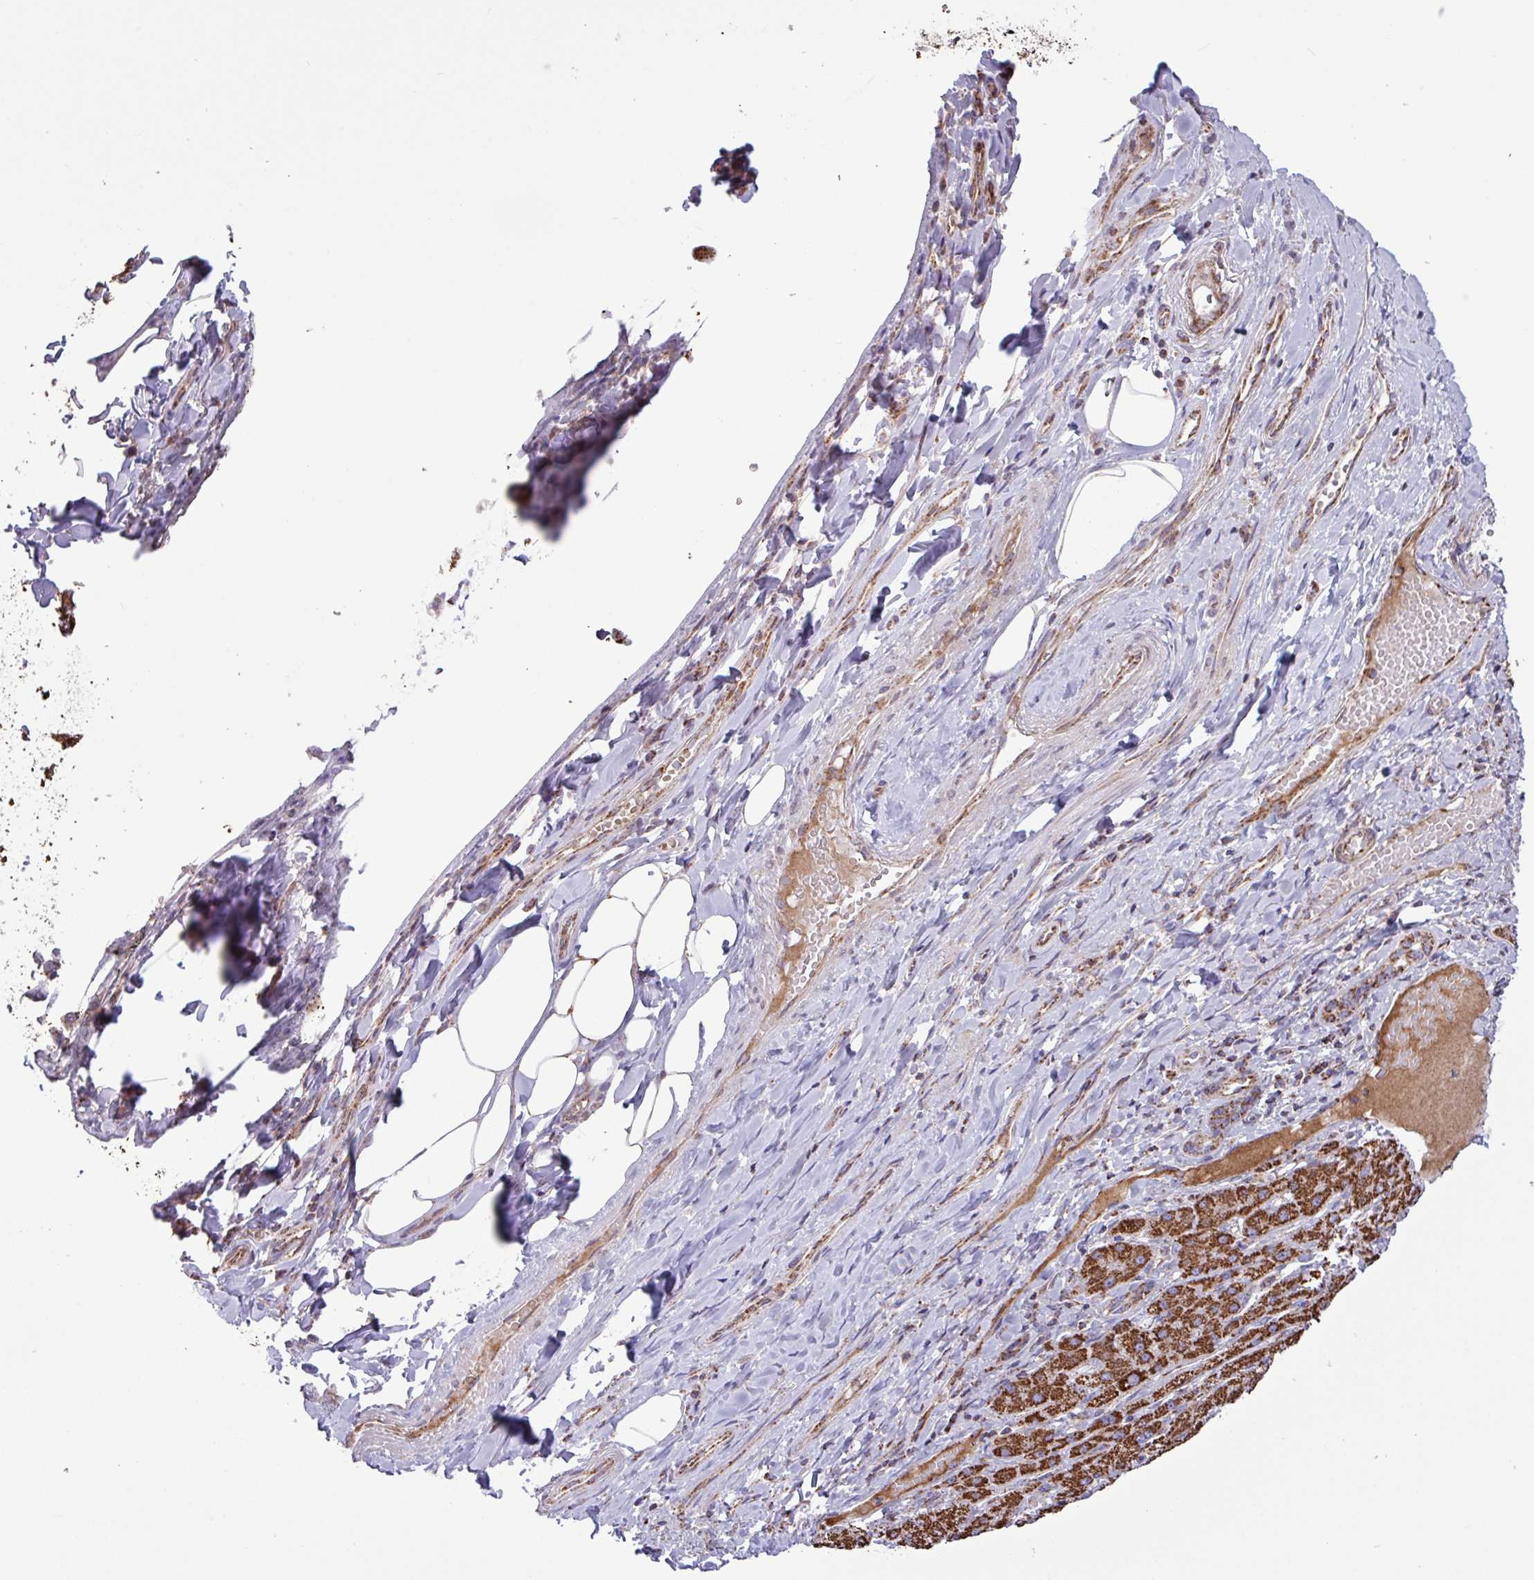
{"staining": {"intensity": "strong", "quantity": ">75%", "location": "cytoplasmic/membranous"}, "tissue": "liver cancer", "cell_type": "Tumor cells", "image_type": "cancer", "snomed": [{"axis": "morphology", "description": "Cholangiocarcinoma"}, {"axis": "topography", "description": "Liver"}], "caption": "The histopathology image exhibits a brown stain indicating the presence of a protein in the cytoplasmic/membranous of tumor cells in liver cholangiocarcinoma. Using DAB (brown) and hematoxylin (blue) stains, captured at high magnification using brightfield microscopy.", "gene": "RTL3", "patient": {"sex": "male", "age": 59}}